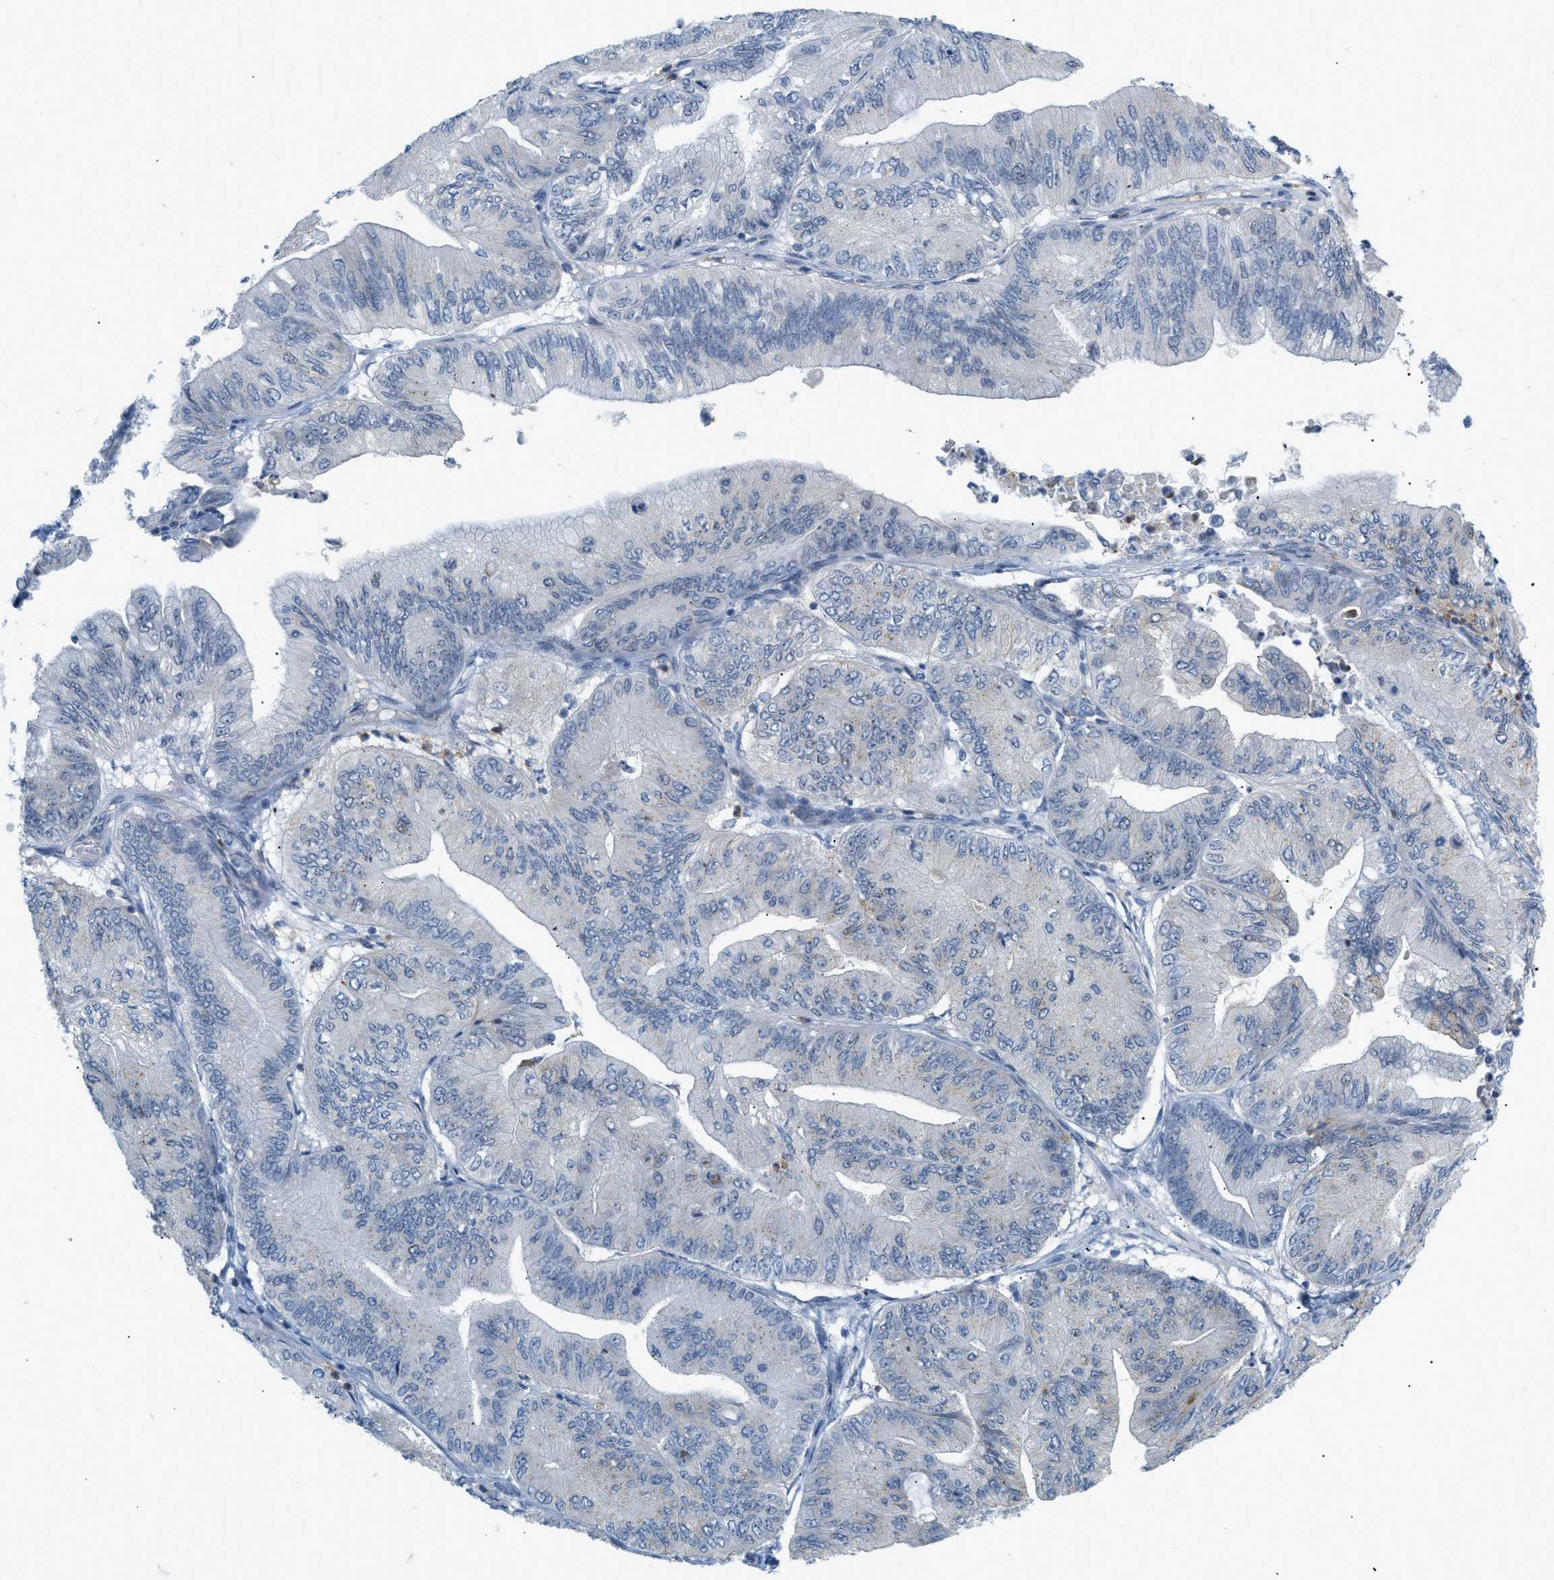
{"staining": {"intensity": "negative", "quantity": "none", "location": "none"}, "tissue": "ovarian cancer", "cell_type": "Tumor cells", "image_type": "cancer", "snomed": [{"axis": "morphology", "description": "Cystadenocarcinoma, mucinous, NOS"}, {"axis": "topography", "description": "Ovary"}], "caption": "Ovarian cancer (mucinous cystadenocarcinoma) was stained to show a protein in brown. There is no significant expression in tumor cells.", "gene": "ZNF408", "patient": {"sex": "female", "age": 61}}